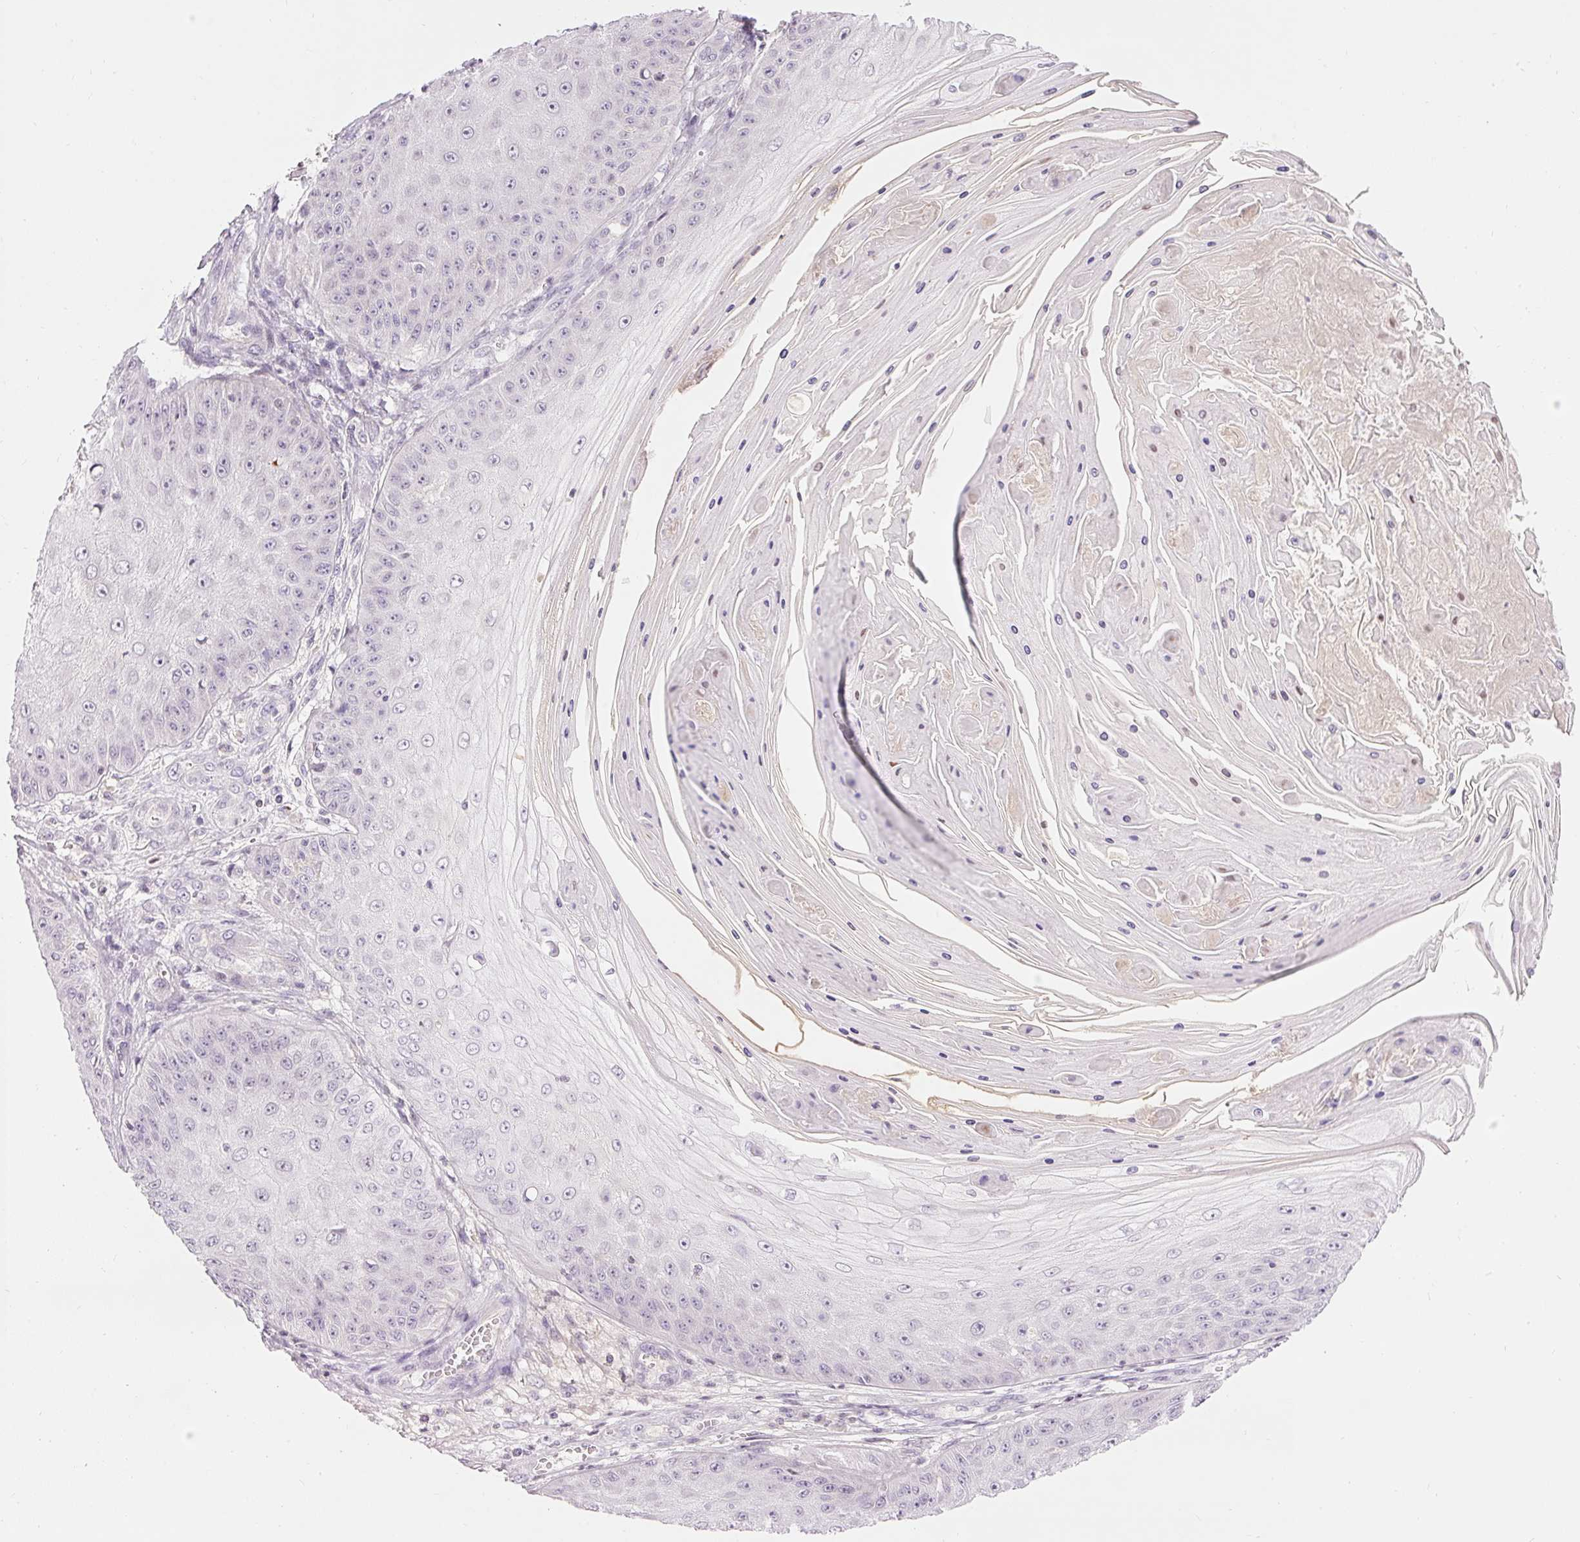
{"staining": {"intensity": "negative", "quantity": "none", "location": "none"}, "tissue": "skin cancer", "cell_type": "Tumor cells", "image_type": "cancer", "snomed": [{"axis": "morphology", "description": "Squamous cell carcinoma, NOS"}, {"axis": "topography", "description": "Skin"}], "caption": "Immunohistochemical staining of human skin cancer (squamous cell carcinoma) exhibits no significant positivity in tumor cells.", "gene": "ABHD11", "patient": {"sex": "male", "age": 70}}